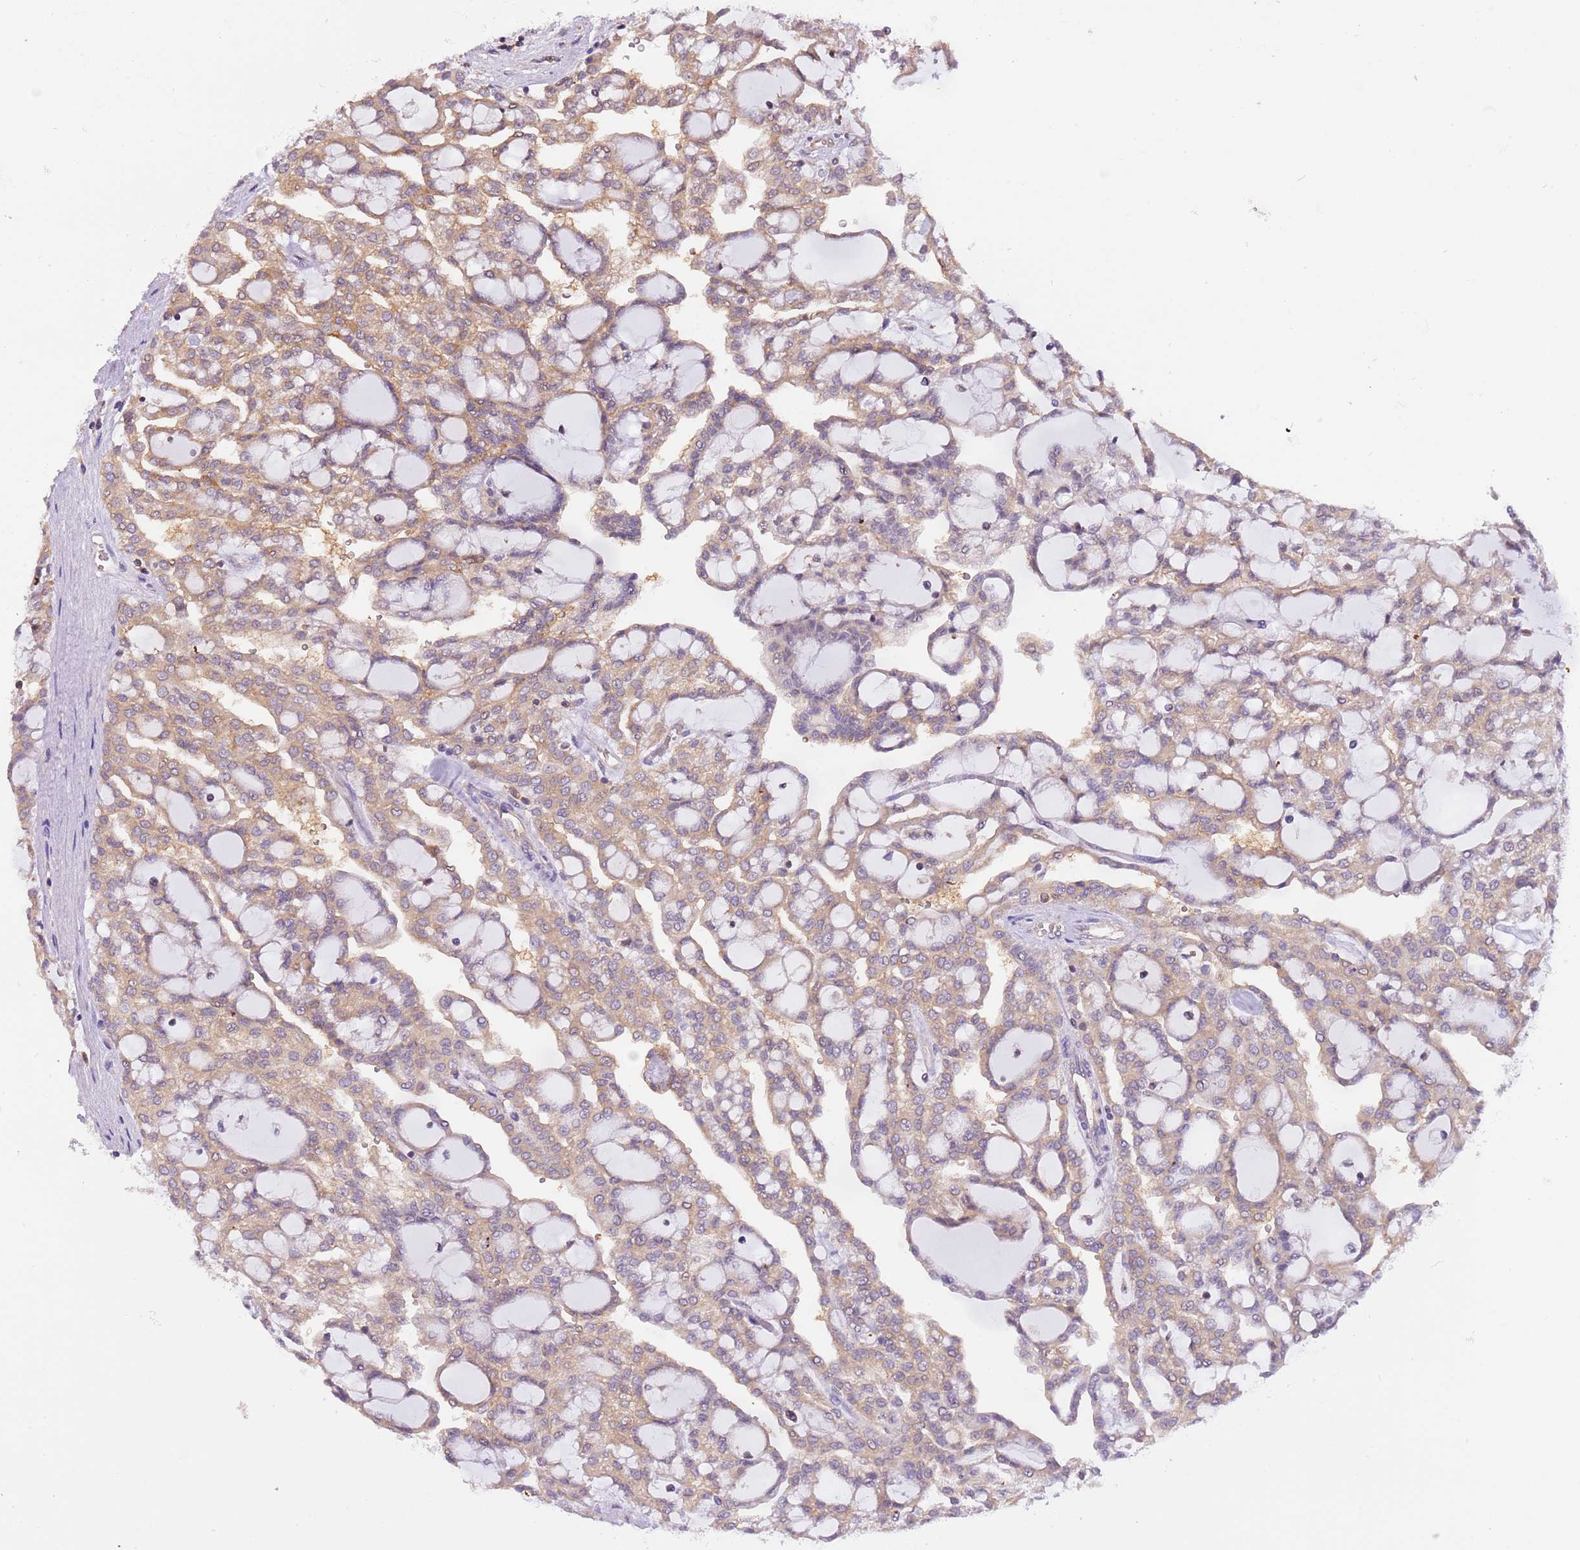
{"staining": {"intensity": "moderate", "quantity": ">75%", "location": "cytoplasmic/membranous"}, "tissue": "renal cancer", "cell_type": "Tumor cells", "image_type": "cancer", "snomed": [{"axis": "morphology", "description": "Adenocarcinoma, NOS"}, {"axis": "topography", "description": "Kidney"}], "caption": "Protein staining of adenocarcinoma (renal) tissue shows moderate cytoplasmic/membranous staining in approximately >75% of tumor cells. (IHC, brightfield microscopy, high magnification).", "gene": "STIP1", "patient": {"sex": "male", "age": 63}}